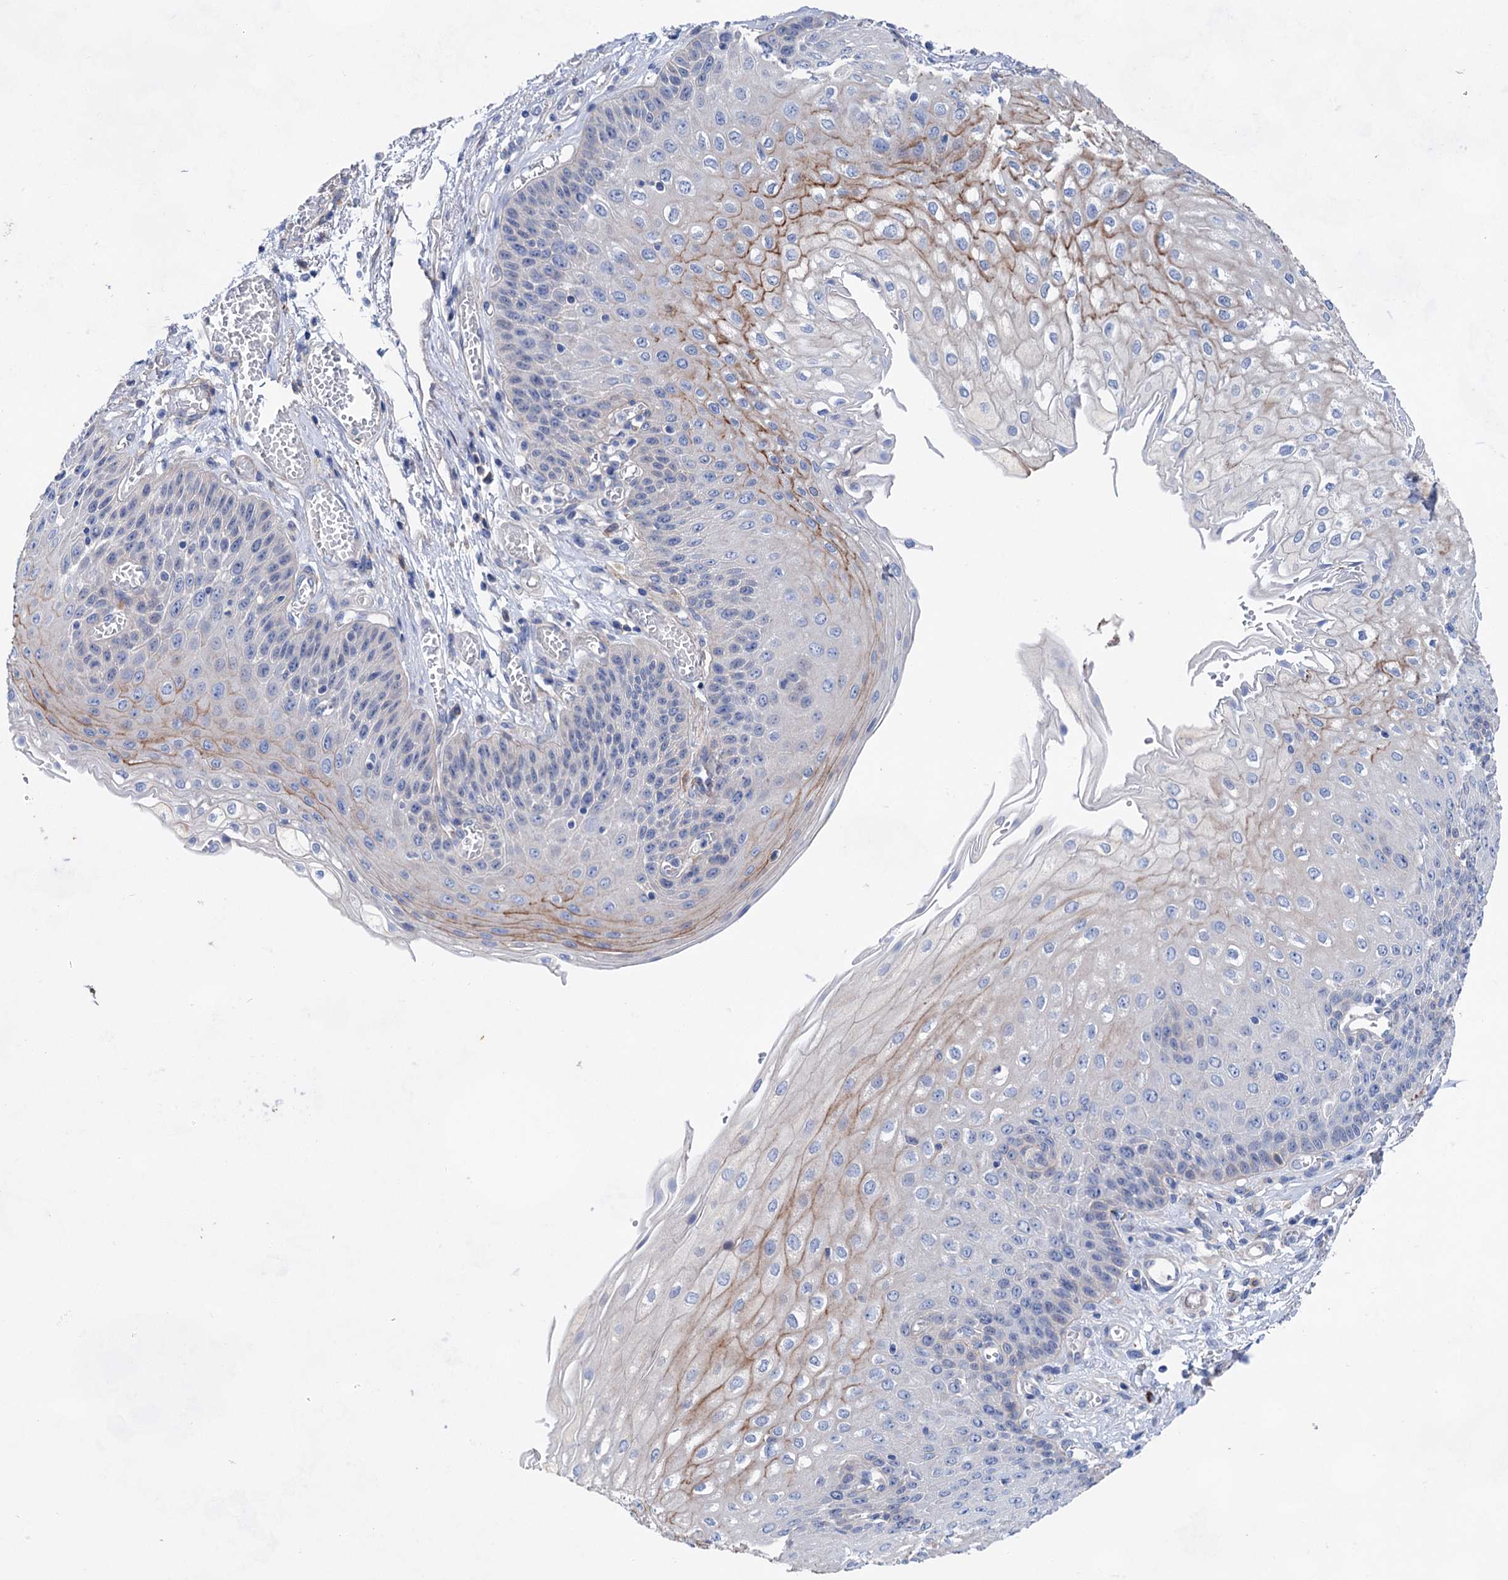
{"staining": {"intensity": "moderate", "quantity": "<25%", "location": "cytoplasmic/membranous"}, "tissue": "esophagus", "cell_type": "Squamous epithelial cells", "image_type": "normal", "snomed": [{"axis": "morphology", "description": "Normal tissue, NOS"}, {"axis": "topography", "description": "Esophagus"}], "caption": "High-power microscopy captured an immunohistochemistry micrograph of unremarkable esophagus, revealing moderate cytoplasmic/membranous staining in about <25% of squamous epithelial cells.", "gene": "GPR155", "patient": {"sex": "male", "age": 81}}